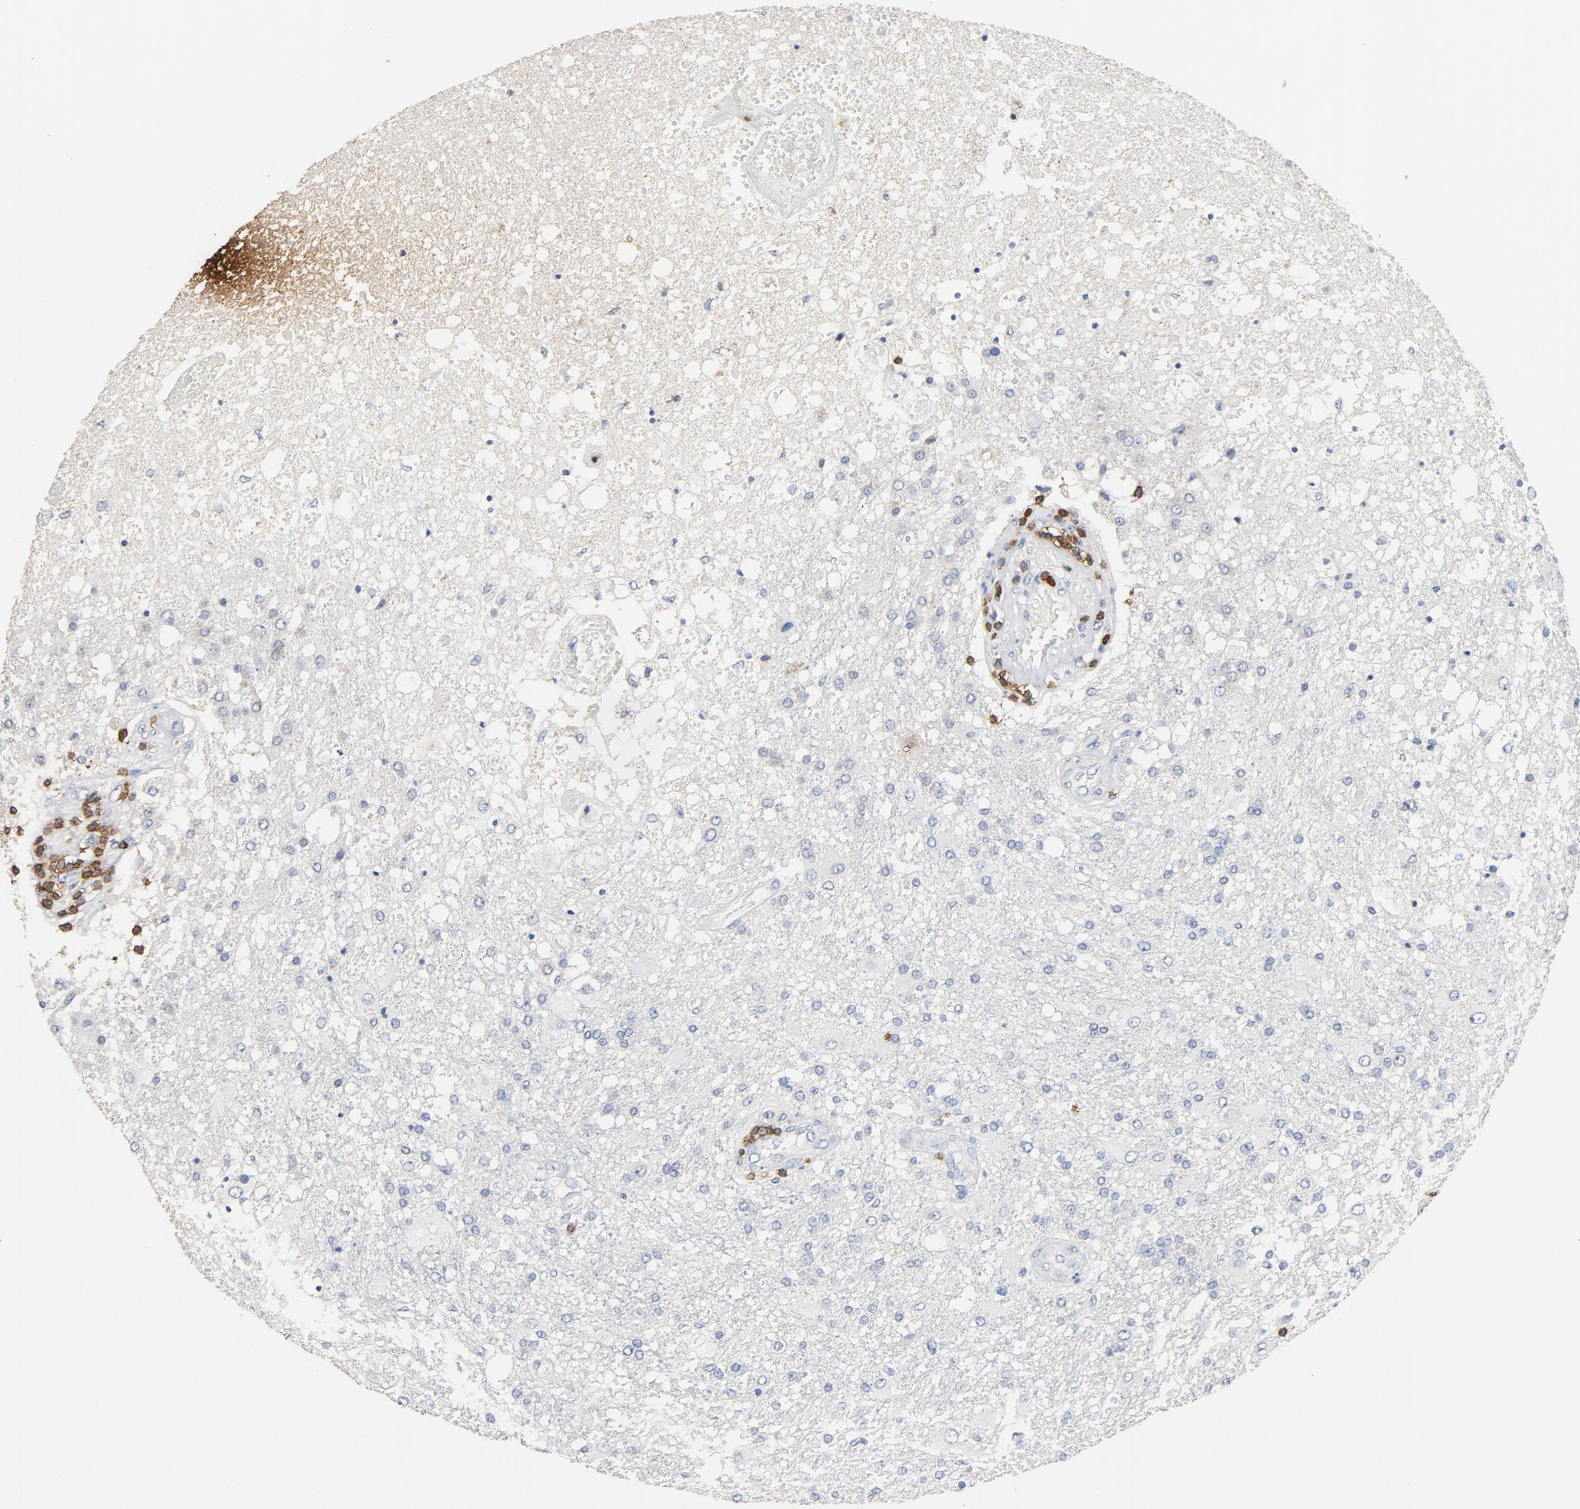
{"staining": {"intensity": "negative", "quantity": "none", "location": "none"}, "tissue": "glioma", "cell_type": "Tumor cells", "image_type": "cancer", "snomed": [{"axis": "morphology", "description": "Glioma, malignant, High grade"}, {"axis": "topography", "description": "Cerebral cortex"}], "caption": "Immunohistochemistry (IHC) of malignant glioma (high-grade) reveals no staining in tumor cells.", "gene": "CD247", "patient": {"sex": "male", "age": 79}}